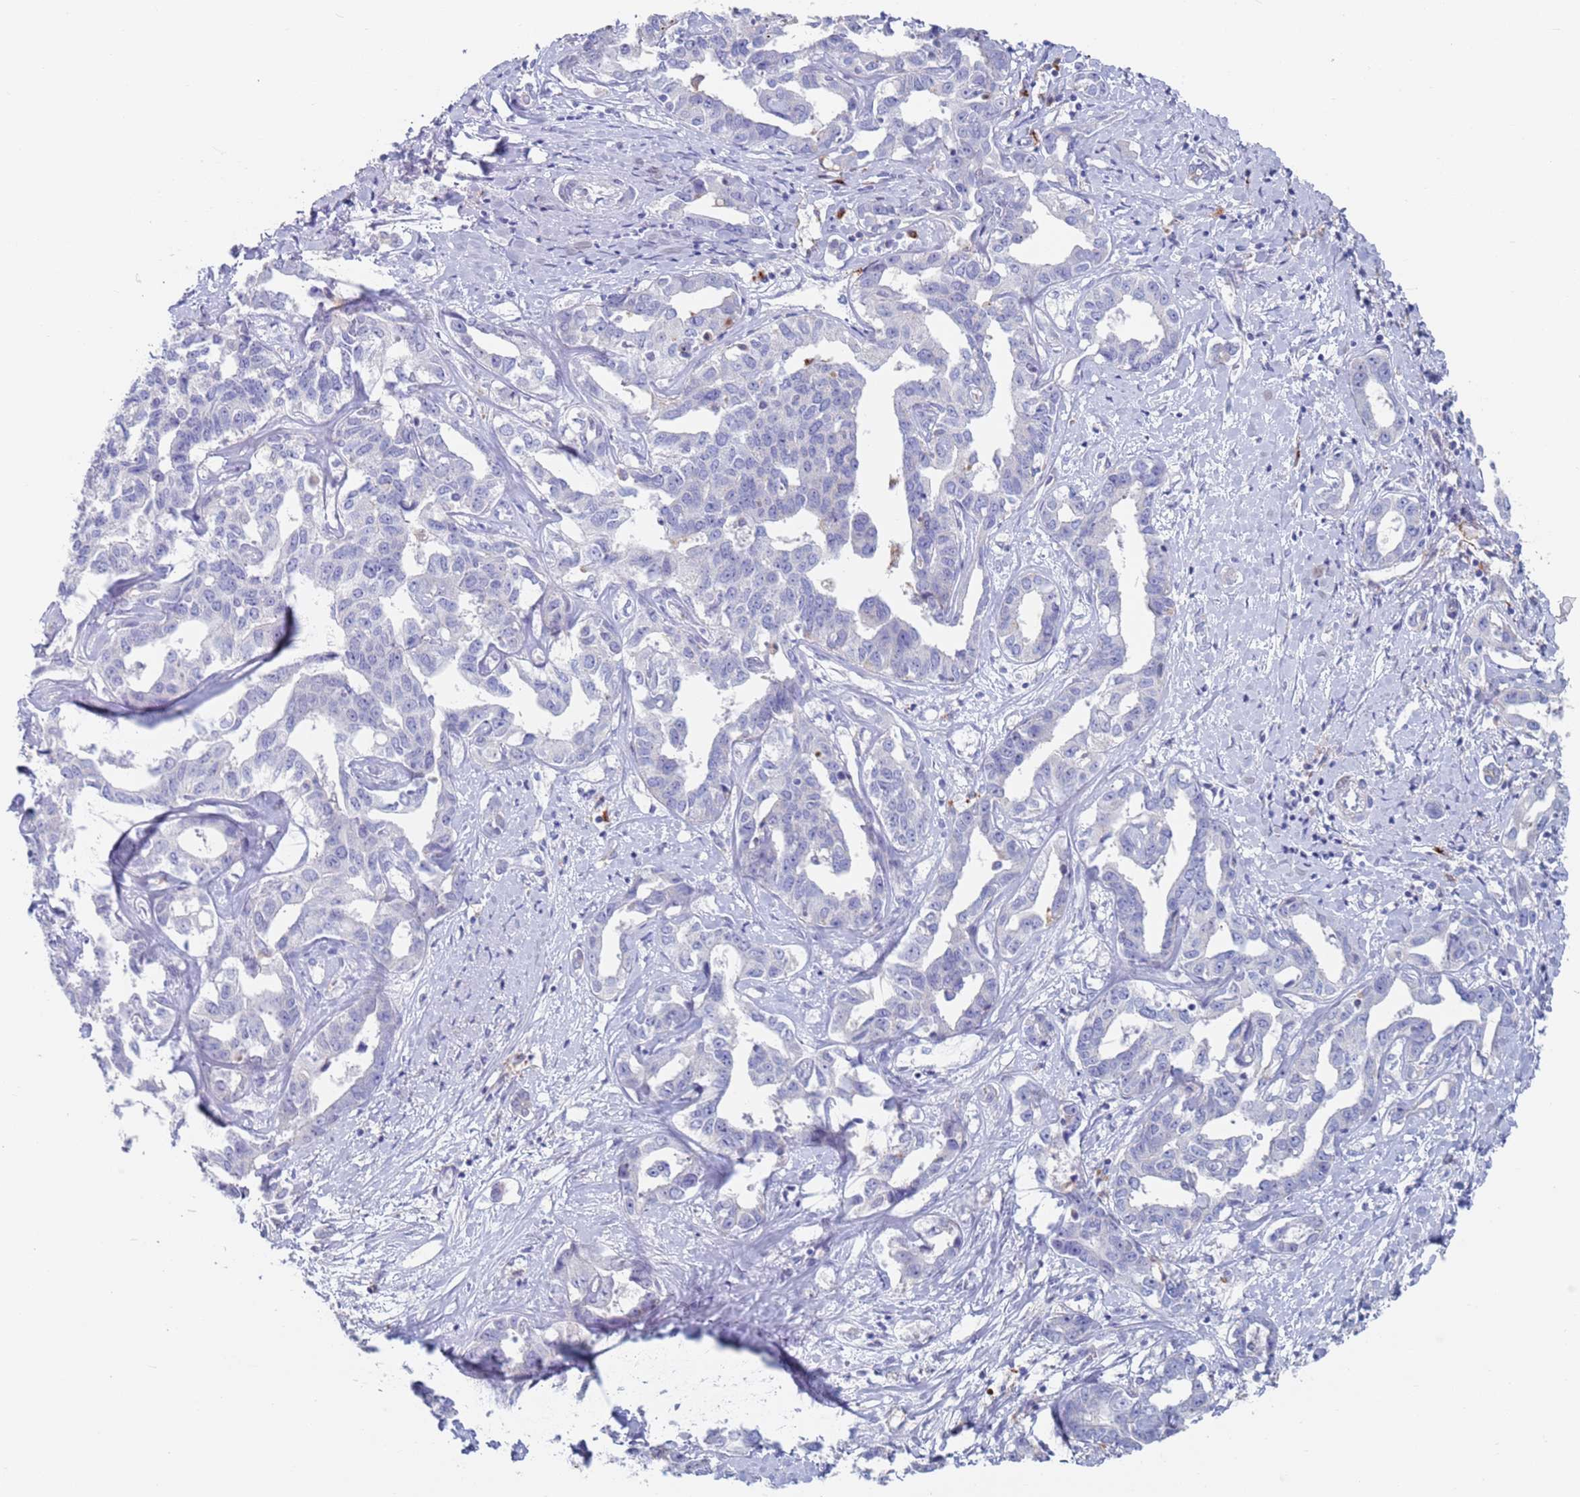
{"staining": {"intensity": "negative", "quantity": "none", "location": "none"}, "tissue": "liver cancer", "cell_type": "Tumor cells", "image_type": "cancer", "snomed": [{"axis": "morphology", "description": "Cholangiocarcinoma"}, {"axis": "topography", "description": "Liver"}], "caption": "Immunohistochemistry (IHC) of human liver cancer (cholangiocarcinoma) reveals no staining in tumor cells.", "gene": "FUCA1", "patient": {"sex": "male", "age": 59}}